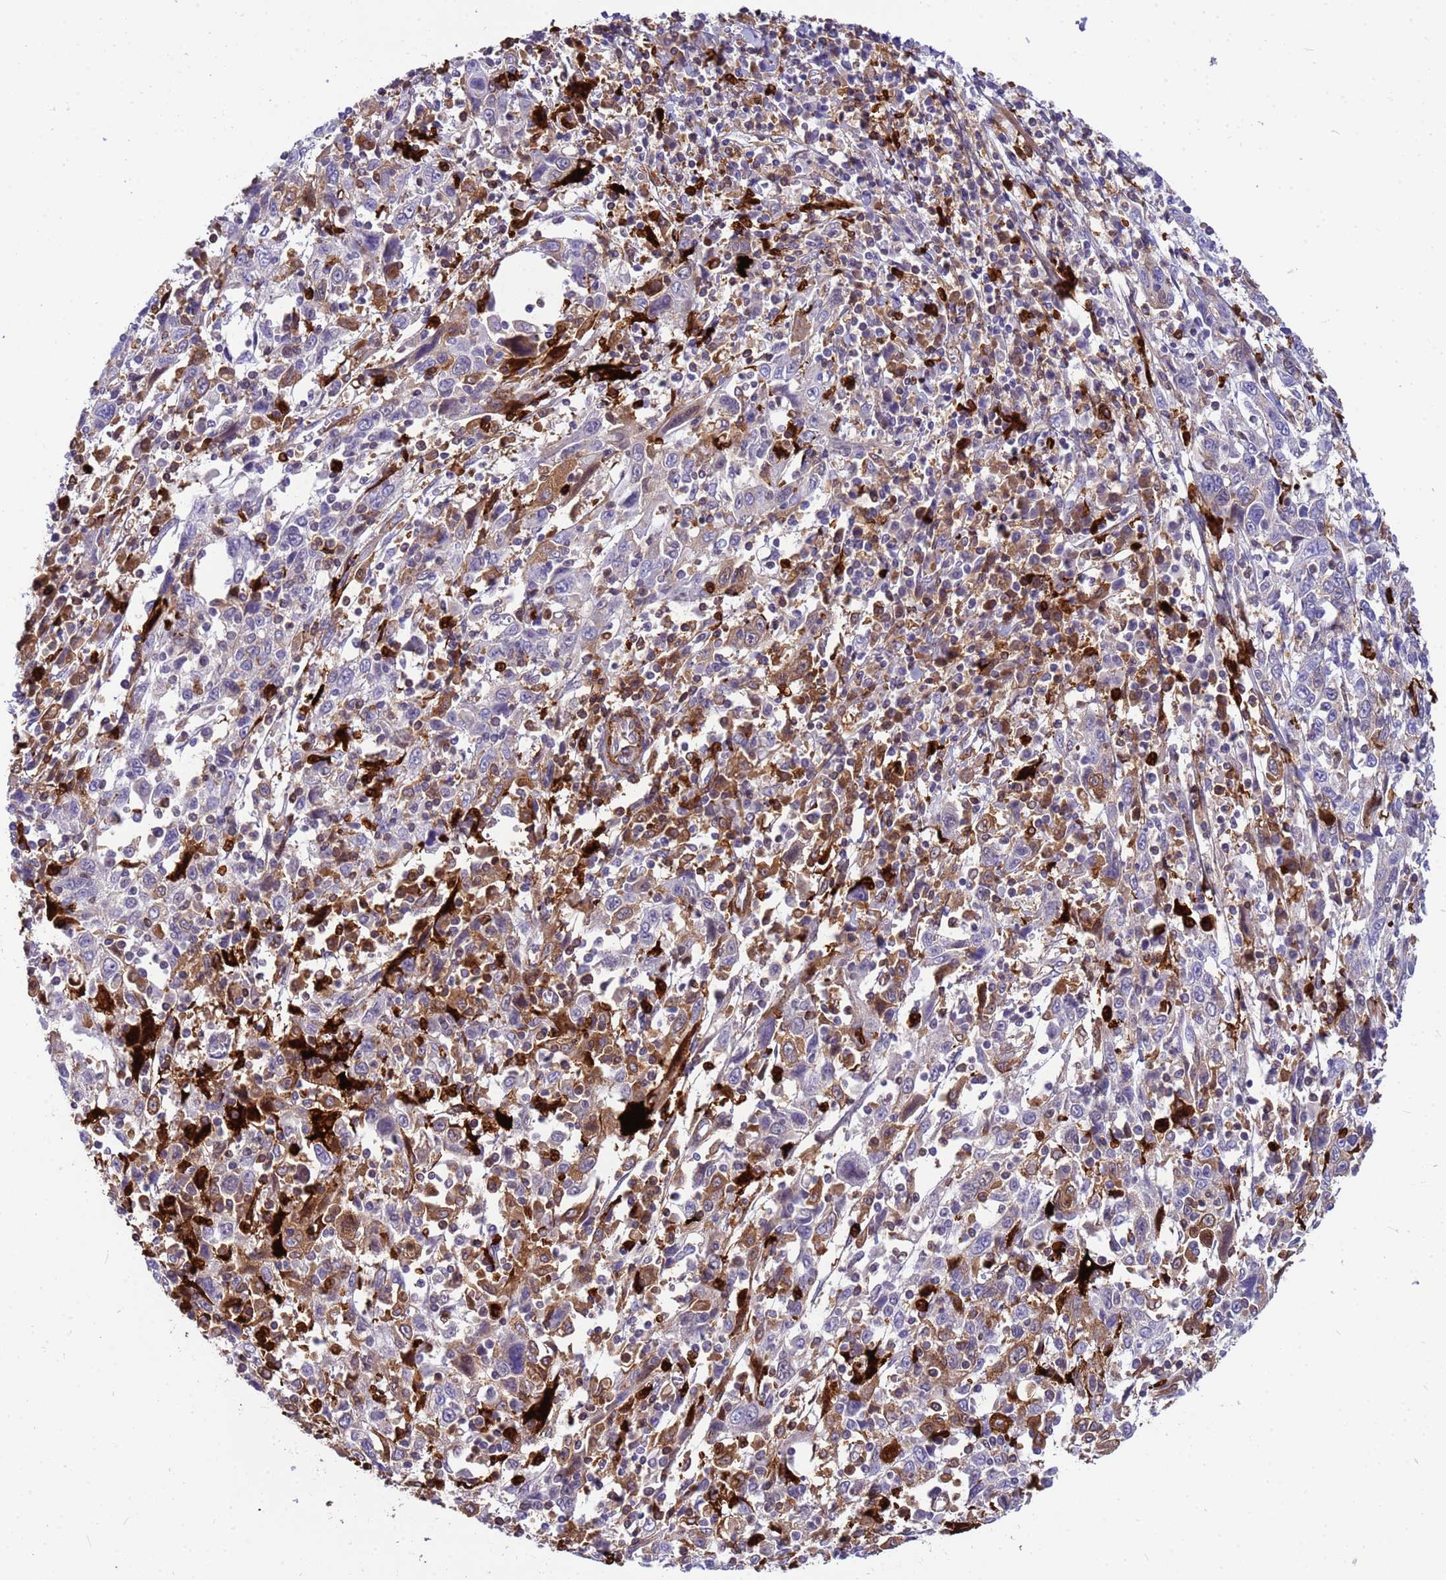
{"staining": {"intensity": "moderate", "quantity": "<25%", "location": "cytoplasmic/membranous"}, "tissue": "cervical cancer", "cell_type": "Tumor cells", "image_type": "cancer", "snomed": [{"axis": "morphology", "description": "Squamous cell carcinoma, NOS"}, {"axis": "topography", "description": "Cervix"}], "caption": "Tumor cells demonstrate moderate cytoplasmic/membranous staining in about <25% of cells in cervical cancer (squamous cell carcinoma).", "gene": "ORM1", "patient": {"sex": "female", "age": 46}}